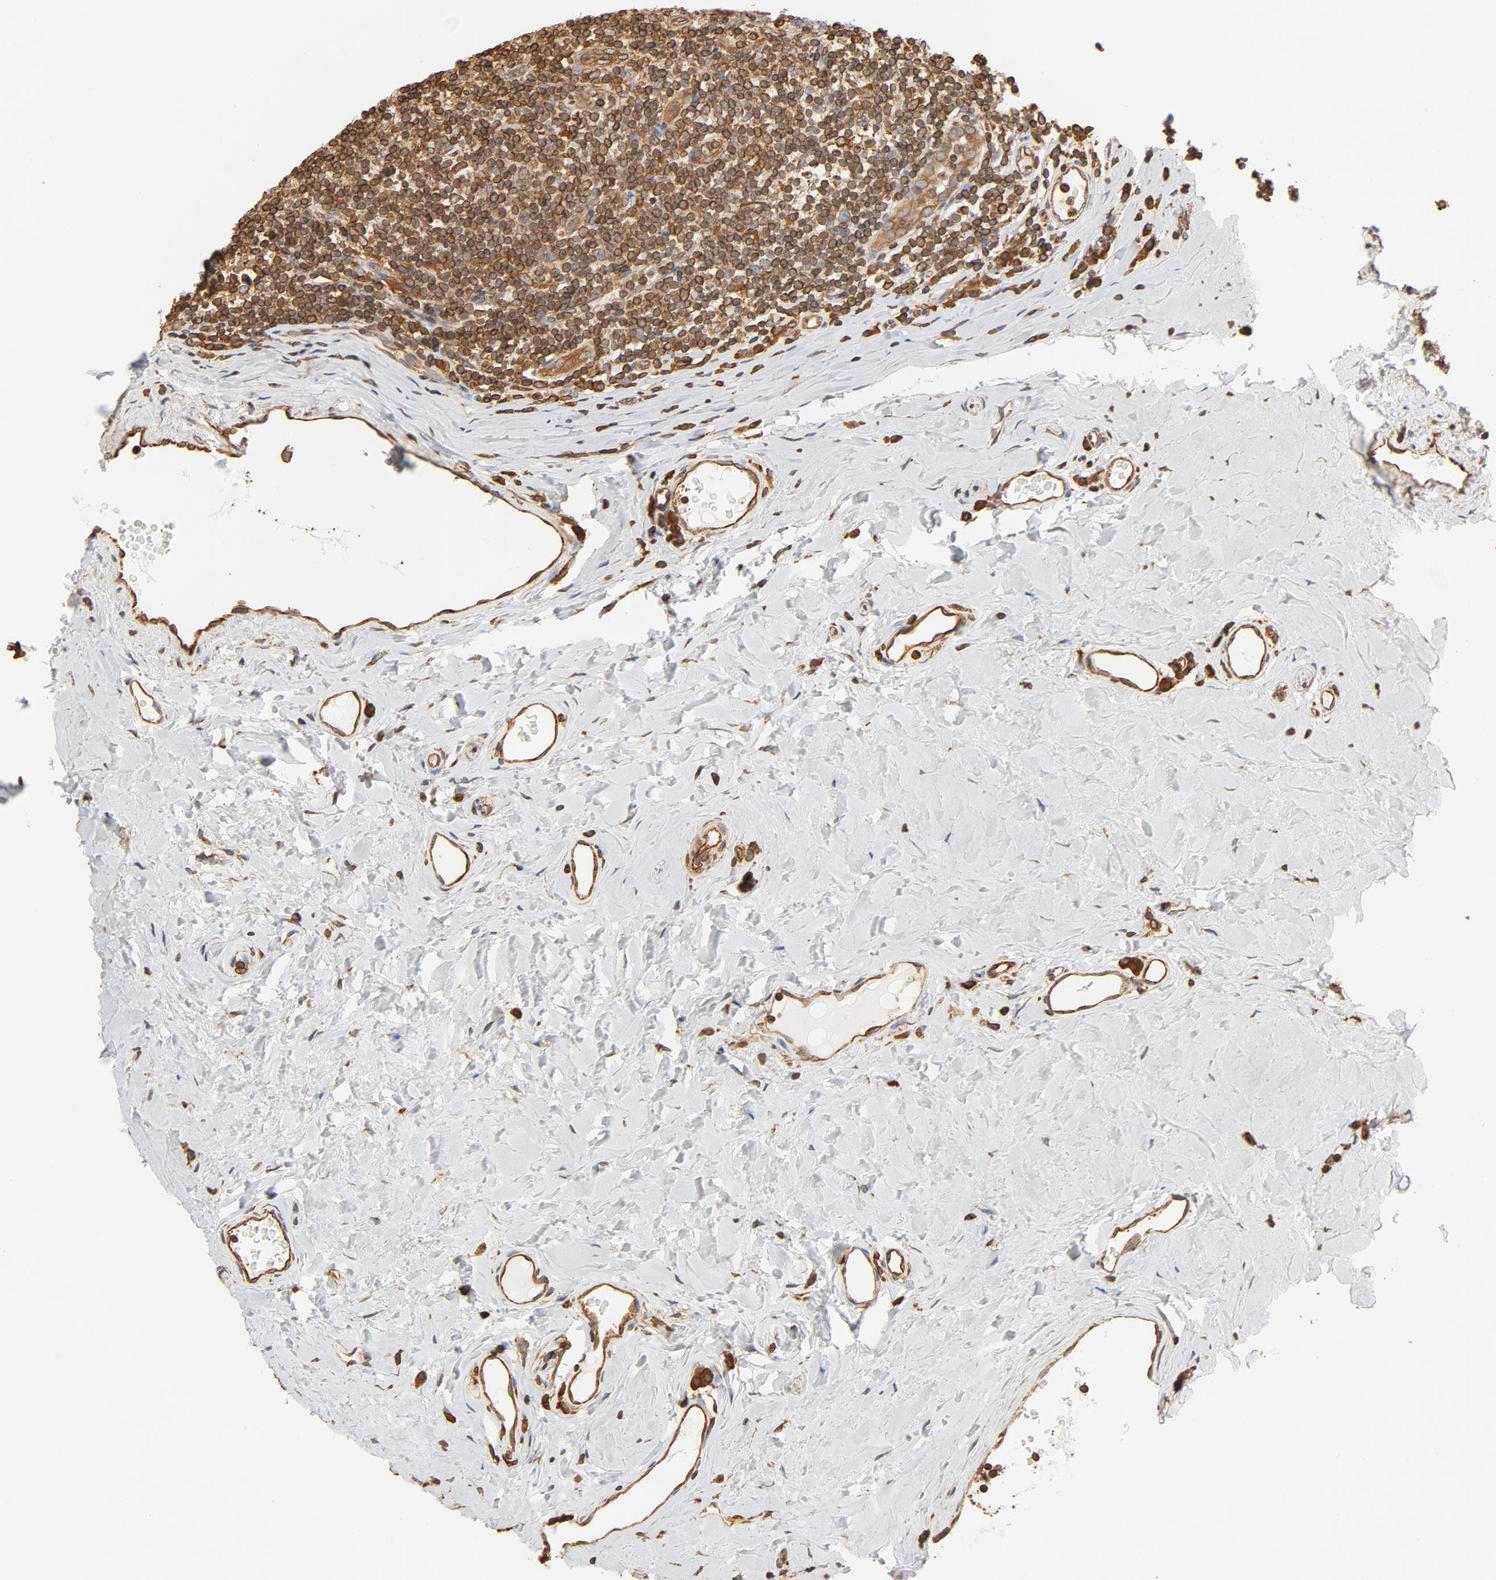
{"staining": {"intensity": "strong", "quantity": "<25%", "location": "cytoplasmic/membranous"}, "tissue": "tonsil", "cell_type": "Germinal center cells", "image_type": "normal", "snomed": [{"axis": "morphology", "description": "Normal tissue, NOS"}, {"axis": "topography", "description": "Tonsil"}], "caption": "Brown immunohistochemical staining in benign human tonsil reveals strong cytoplasmic/membranous positivity in approximately <25% of germinal center cells. The staining was performed using DAB (3,3'-diaminobenzidine) to visualize the protein expression in brown, while the nuclei were stained in blue with hematoxylin (Magnification: 20x).", "gene": "BCAP31", "patient": {"sex": "male", "age": 31}}